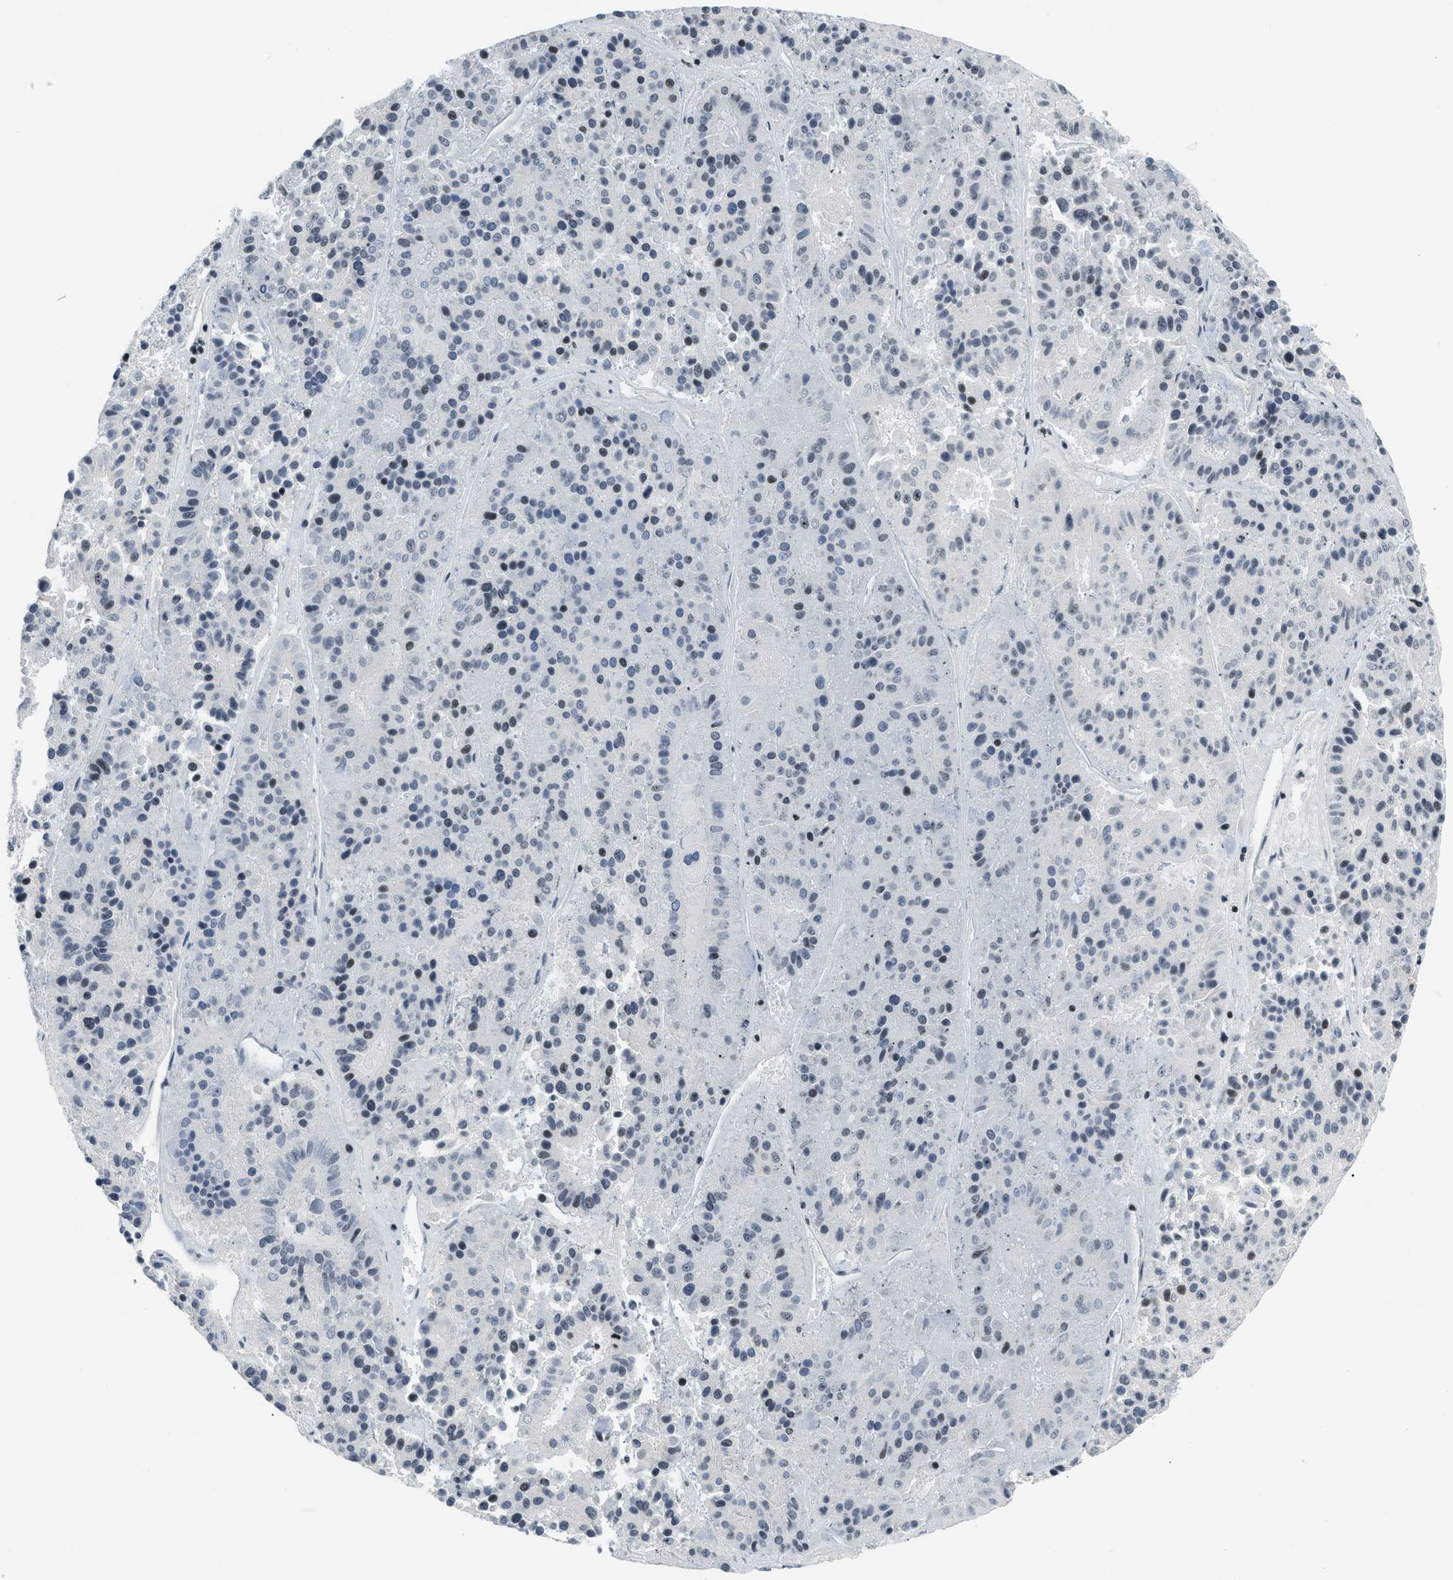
{"staining": {"intensity": "moderate", "quantity": "25%-75%", "location": "nuclear"}, "tissue": "pancreatic cancer", "cell_type": "Tumor cells", "image_type": "cancer", "snomed": [{"axis": "morphology", "description": "Adenocarcinoma, NOS"}, {"axis": "topography", "description": "Pancreas"}], "caption": "Pancreatic cancer (adenocarcinoma) stained with IHC displays moderate nuclear expression in approximately 25%-75% of tumor cells. (DAB (3,3'-diaminobenzidine) = brown stain, brightfield microscopy at high magnification).", "gene": "OLIG3", "patient": {"sex": "male", "age": 50}}